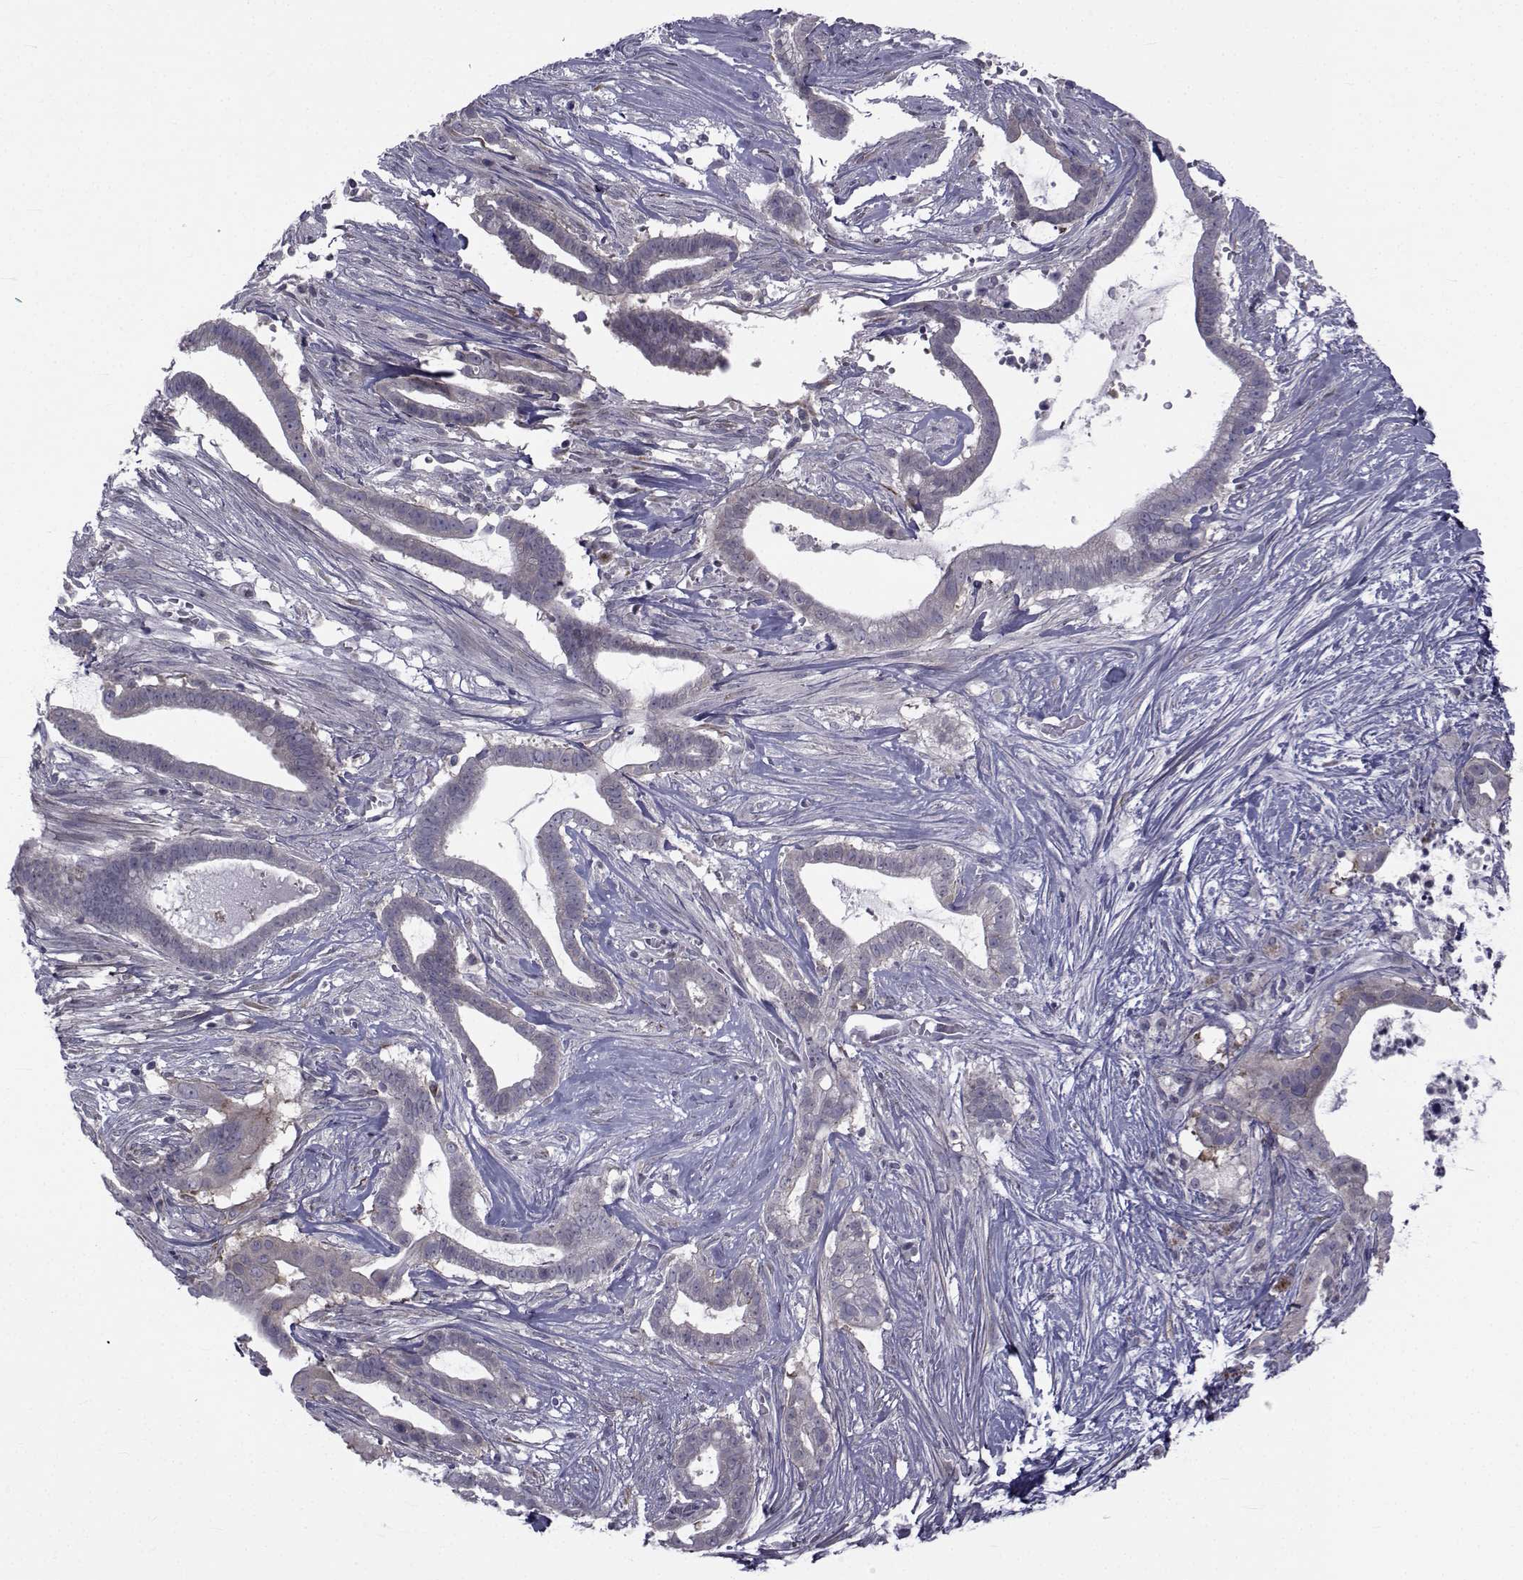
{"staining": {"intensity": "moderate", "quantity": "<25%", "location": "cytoplasmic/membranous"}, "tissue": "pancreatic cancer", "cell_type": "Tumor cells", "image_type": "cancer", "snomed": [{"axis": "morphology", "description": "Adenocarcinoma, NOS"}, {"axis": "topography", "description": "Pancreas"}], "caption": "Moderate cytoplasmic/membranous positivity for a protein is present in approximately <25% of tumor cells of pancreatic cancer (adenocarcinoma) using immunohistochemistry (IHC).", "gene": "SLC30A10", "patient": {"sex": "male", "age": 61}}